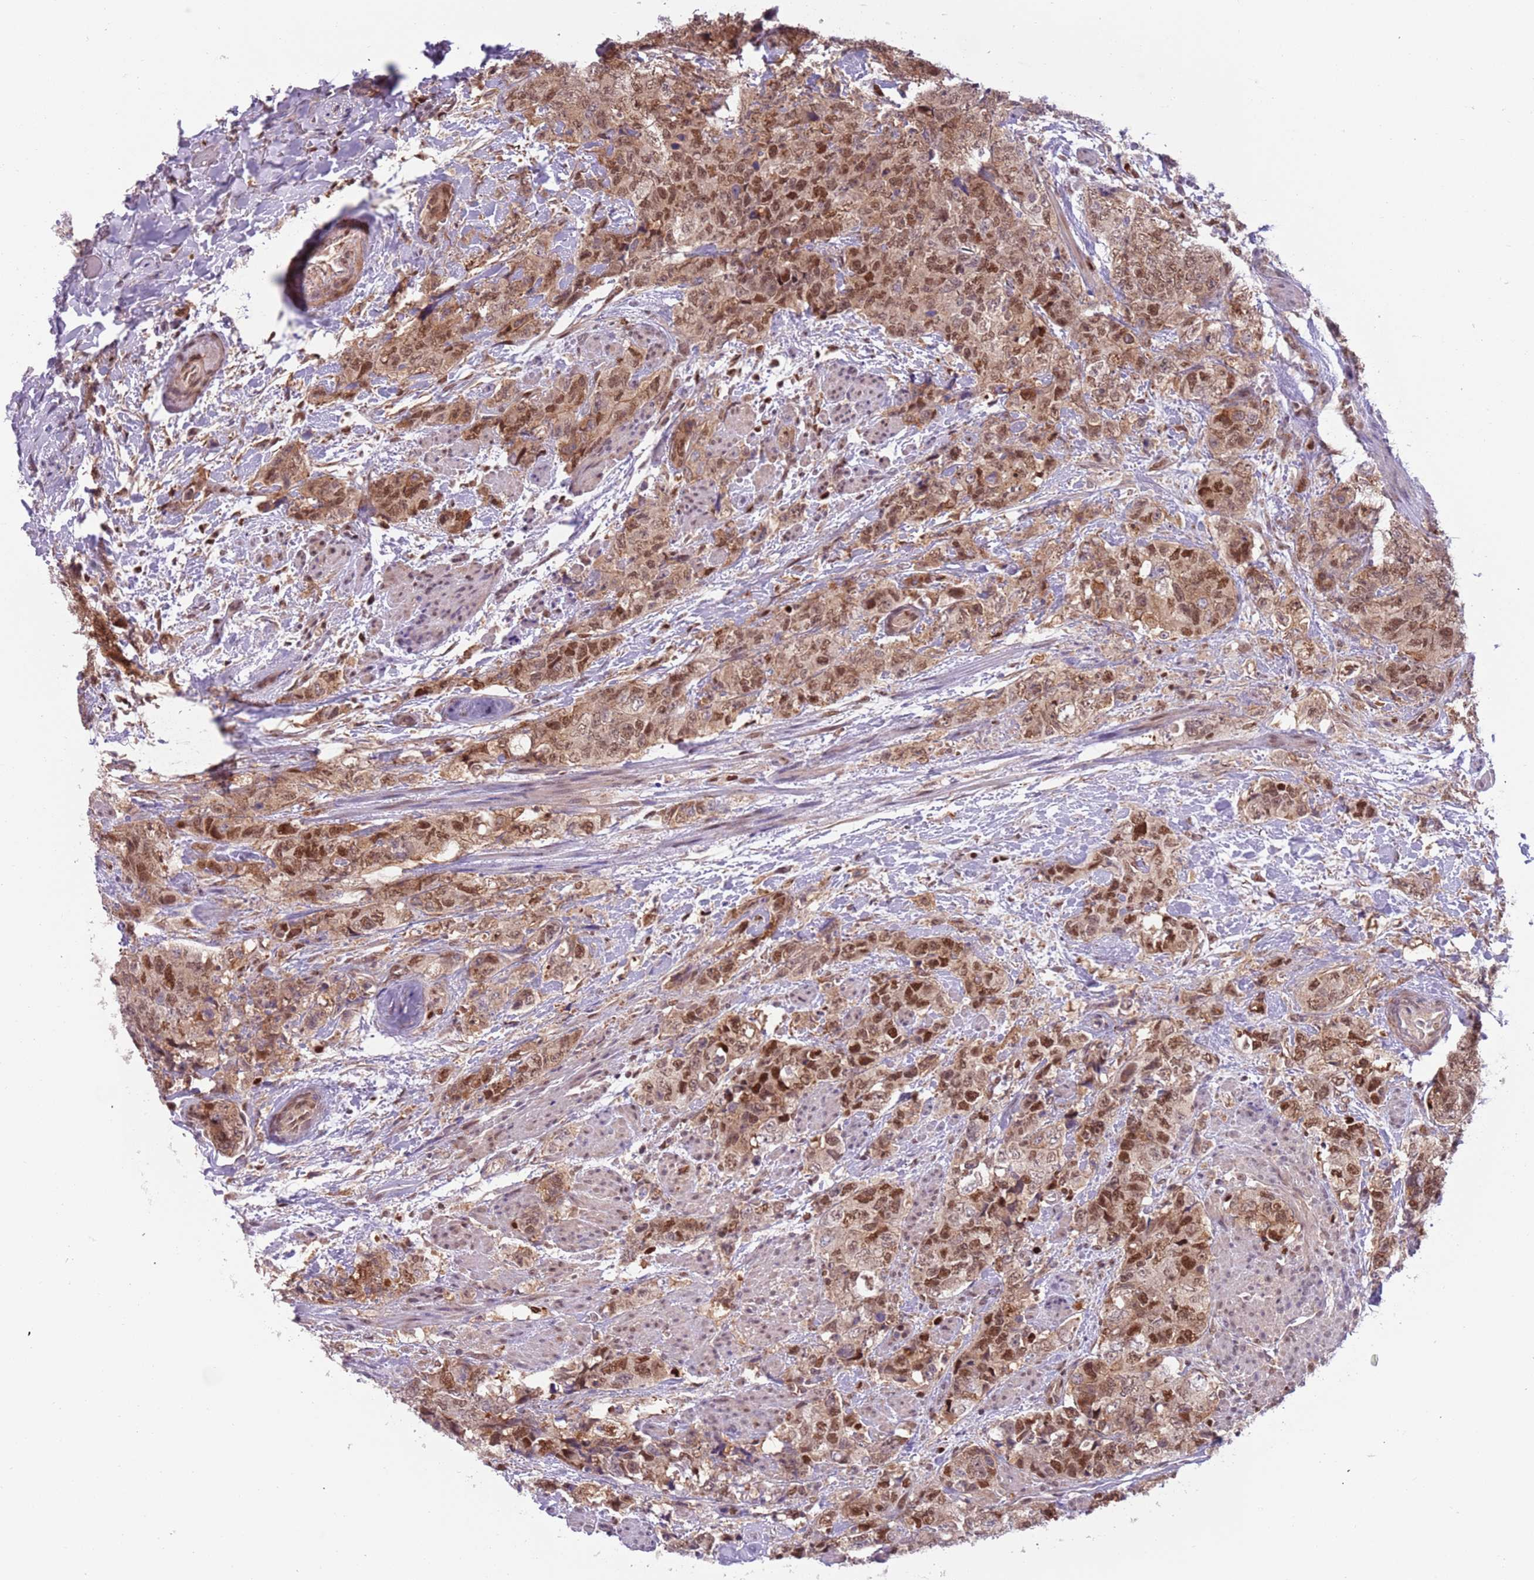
{"staining": {"intensity": "moderate", "quantity": ">75%", "location": "cytoplasmic/membranous,nuclear"}, "tissue": "urothelial cancer", "cell_type": "Tumor cells", "image_type": "cancer", "snomed": [{"axis": "morphology", "description": "Urothelial carcinoma, High grade"}, {"axis": "topography", "description": "Urinary bladder"}], "caption": "DAB immunohistochemical staining of human high-grade urothelial carcinoma shows moderate cytoplasmic/membranous and nuclear protein expression in about >75% of tumor cells. Using DAB (3,3'-diaminobenzidine) (brown) and hematoxylin (blue) stains, captured at high magnification using brightfield microscopy.", "gene": "RMND5B", "patient": {"sex": "female", "age": 78}}